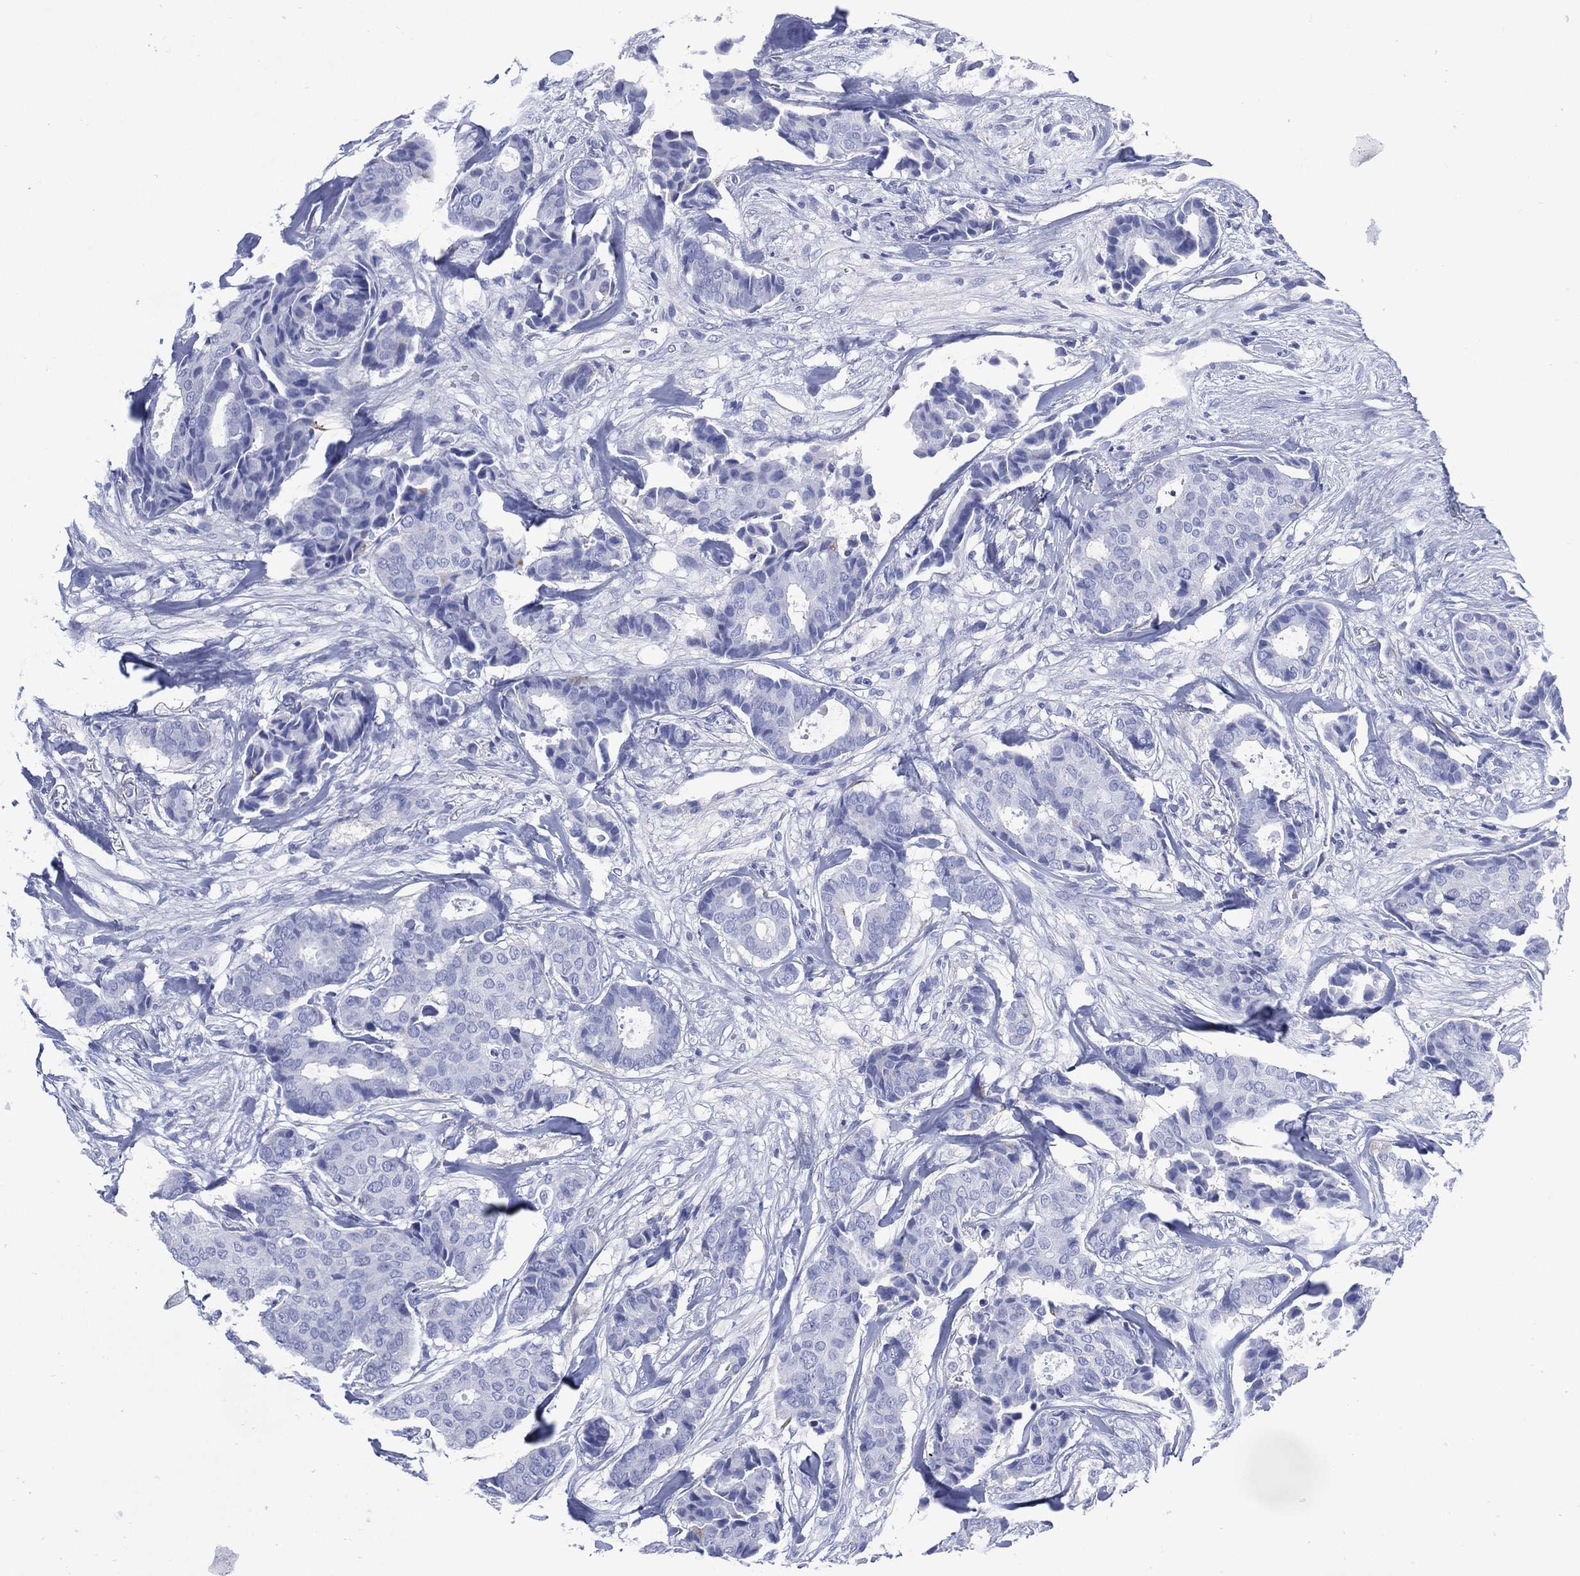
{"staining": {"intensity": "negative", "quantity": "none", "location": "none"}, "tissue": "breast cancer", "cell_type": "Tumor cells", "image_type": "cancer", "snomed": [{"axis": "morphology", "description": "Duct carcinoma"}, {"axis": "topography", "description": "Breast"}], "caption": "DAB immunohistochemical staining of infiltrating ductal carcinoma (breast) displays no significant positivity in tumor cells. Brightfield microscopy of immunohistochemistry stained with DAB (brown) and hematoxylin (blue), captured at high magnification.", "gene": "SHCBP1L", "patient": {"sex": "female", "age": 75}}